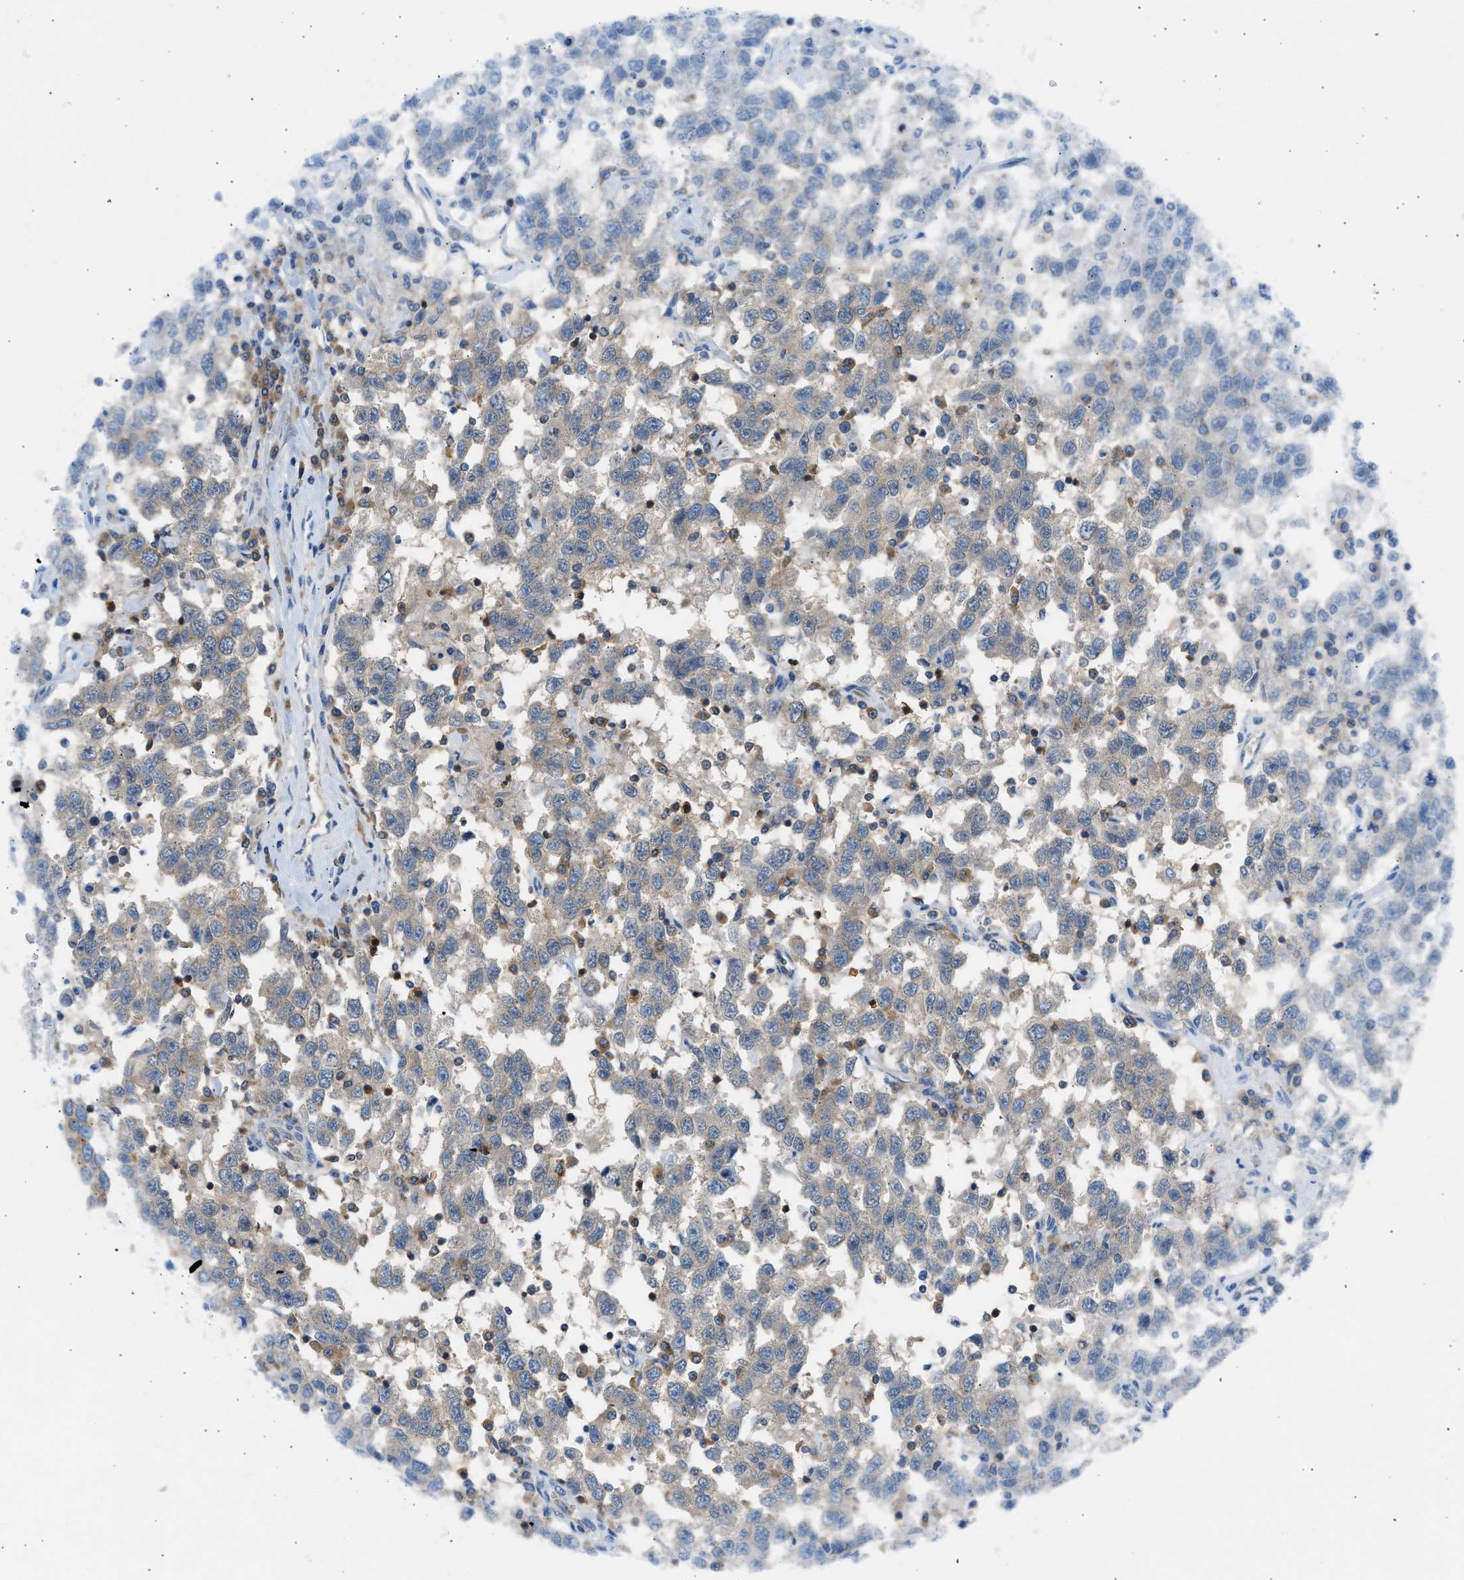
{"staining": {"intensity": "weak", "quantity": "25%-75%", "location": "cytoplasmic/membranous"}, "tissue": "testis cancer", "cell_type": "Tumor cells", "image_type": "cancer", "snomed": [{"axis": "morphology", "description": "Seminoma, NOS"}, {"axis": "topography", "description": "Testis"}], "caption": "Weak cytoplasmic/membranous protein expression is appreciated in about 25%-75% of tumor cells in testis cancer. The staining was performed using DAB, with brown indicating positive protein expression. Nuclei are stained blue with hematoxylin.", "gene": "TRIM50", "patient": {"sex": "male", "age": 41}}